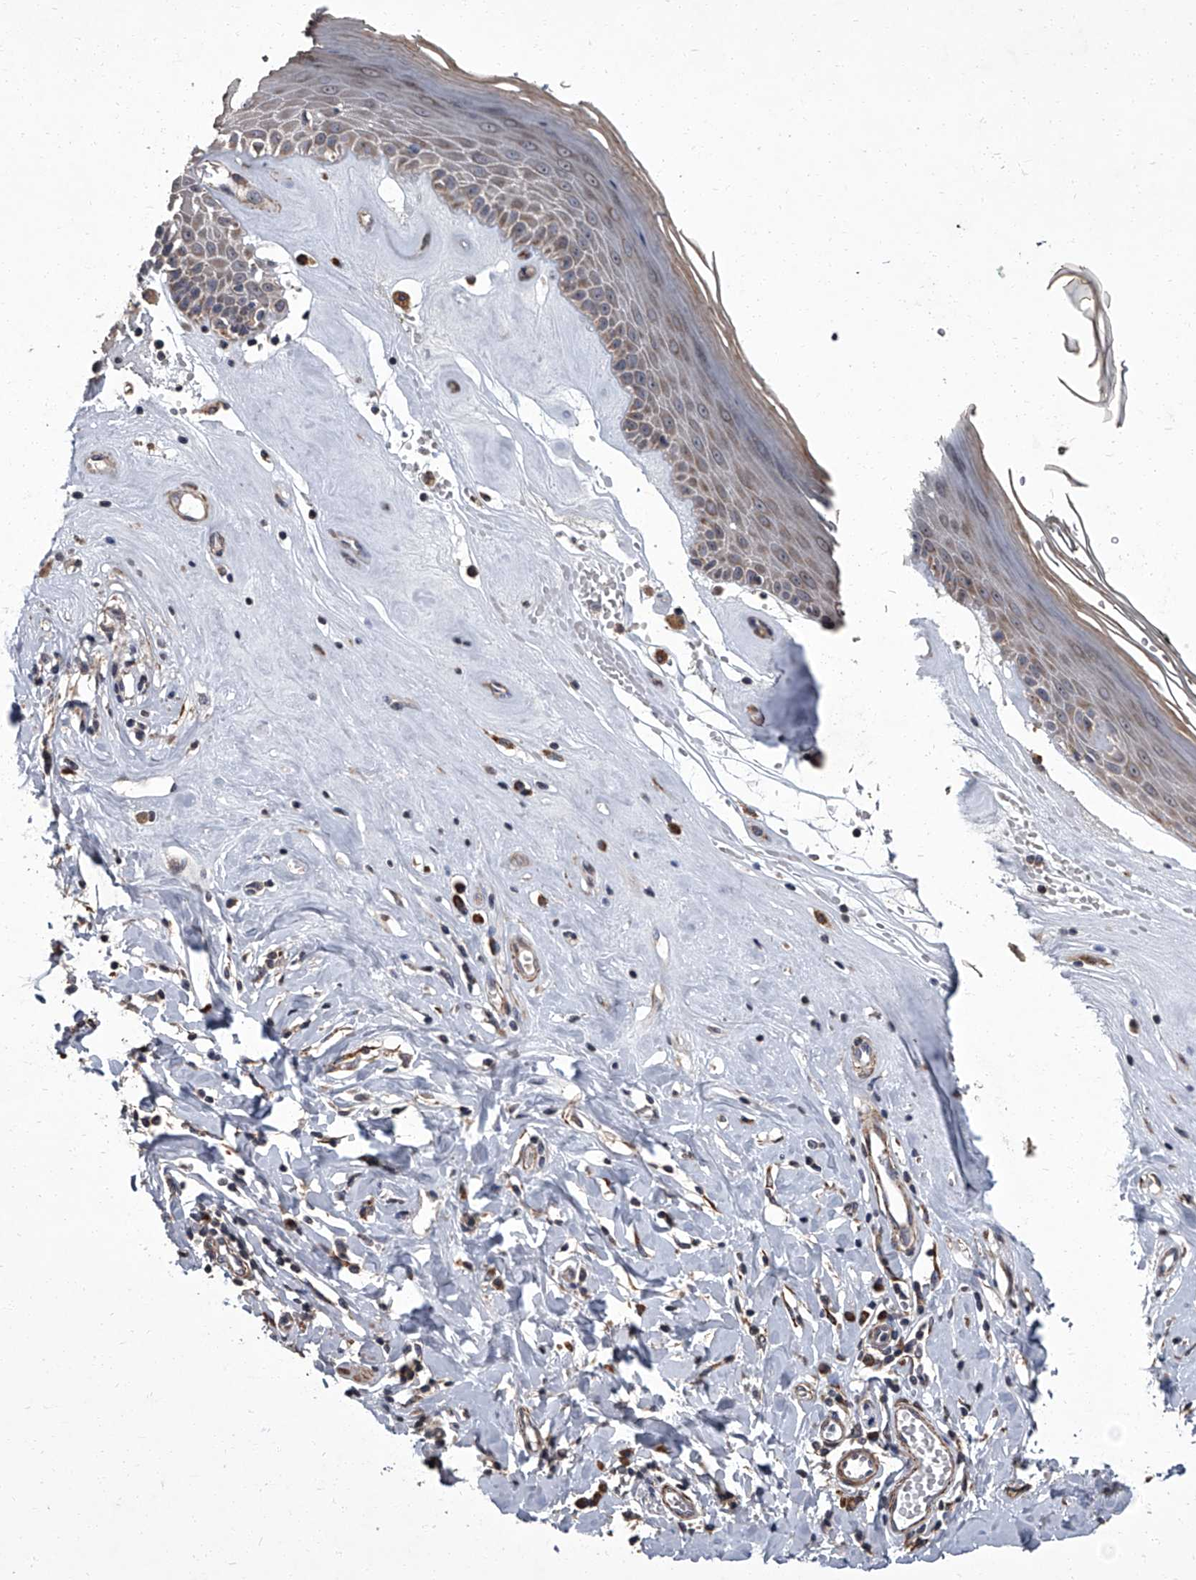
{"staining": {"intensity": "weak", "quantity": "25%-75%", "location": "cytoplasmic/membranous"}, "tissue": "skin", "cell_type": "Epidermal cells", "image_type": "normal", "snomed": [{"axis": "morphology", "description": "Normal tissue, NOS"}, {"axis": "morphology", "description": "Inflammation, NOS"}, {"axis": "topography", "description": "Vulva"}], "caption": "DAB (3,3'-diaminobenzidine) immunohistochemical staining of normal human skin exhibits weak cytoplasmic/membranous protein expression in approximately 25%-75% of epidermal cells. Nuclei are stained in blue.", "gene": "SIRT4", "patient": {"sex": "female", "age": 84}}